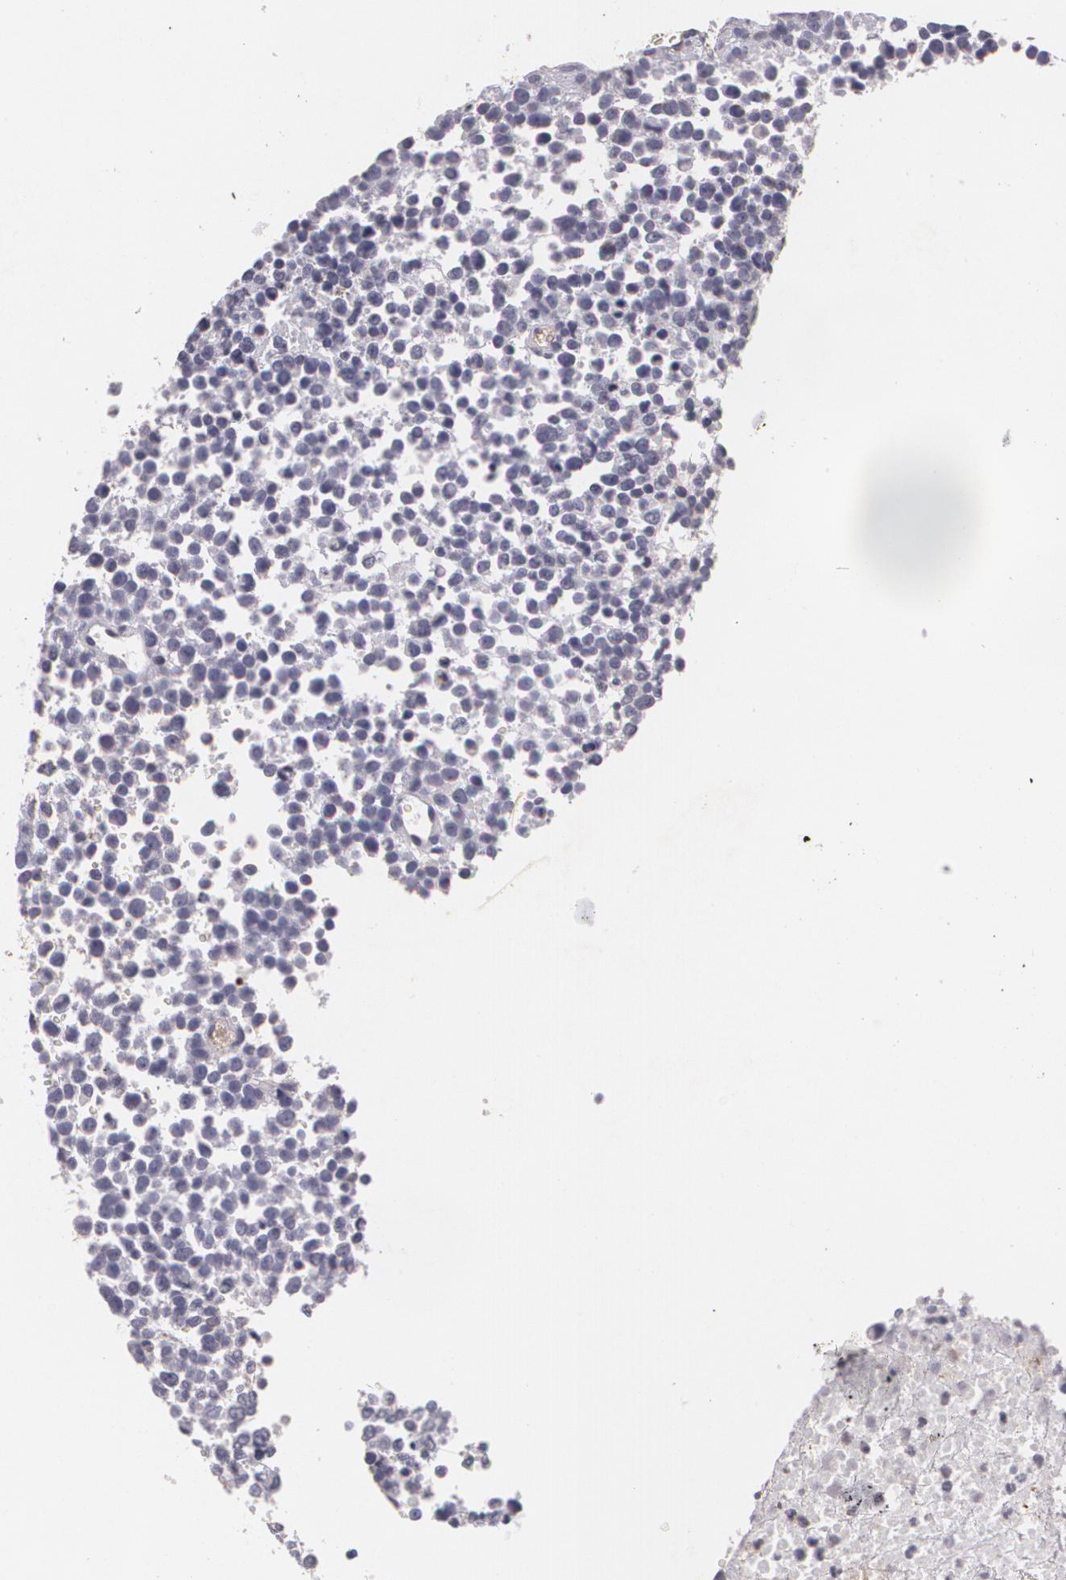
{"staining": {"intensity": "negative", "quantity": "none", "location": "none"}, "tissue": "glioma", "cell_type": "Tumor cells", "image_type": "cancer", "snomed": [{"axis": "morphology", "description": "Glioma, malignant, High grade"}, {"axis": "topography", "description": "Brain"}], "caption": "This is an IHC micrograph of human malignant high-grade glioma. There is no positivity in tumor cells.", "gene": "KCNA4", "patient": {"sex": "male", "age": 66}}